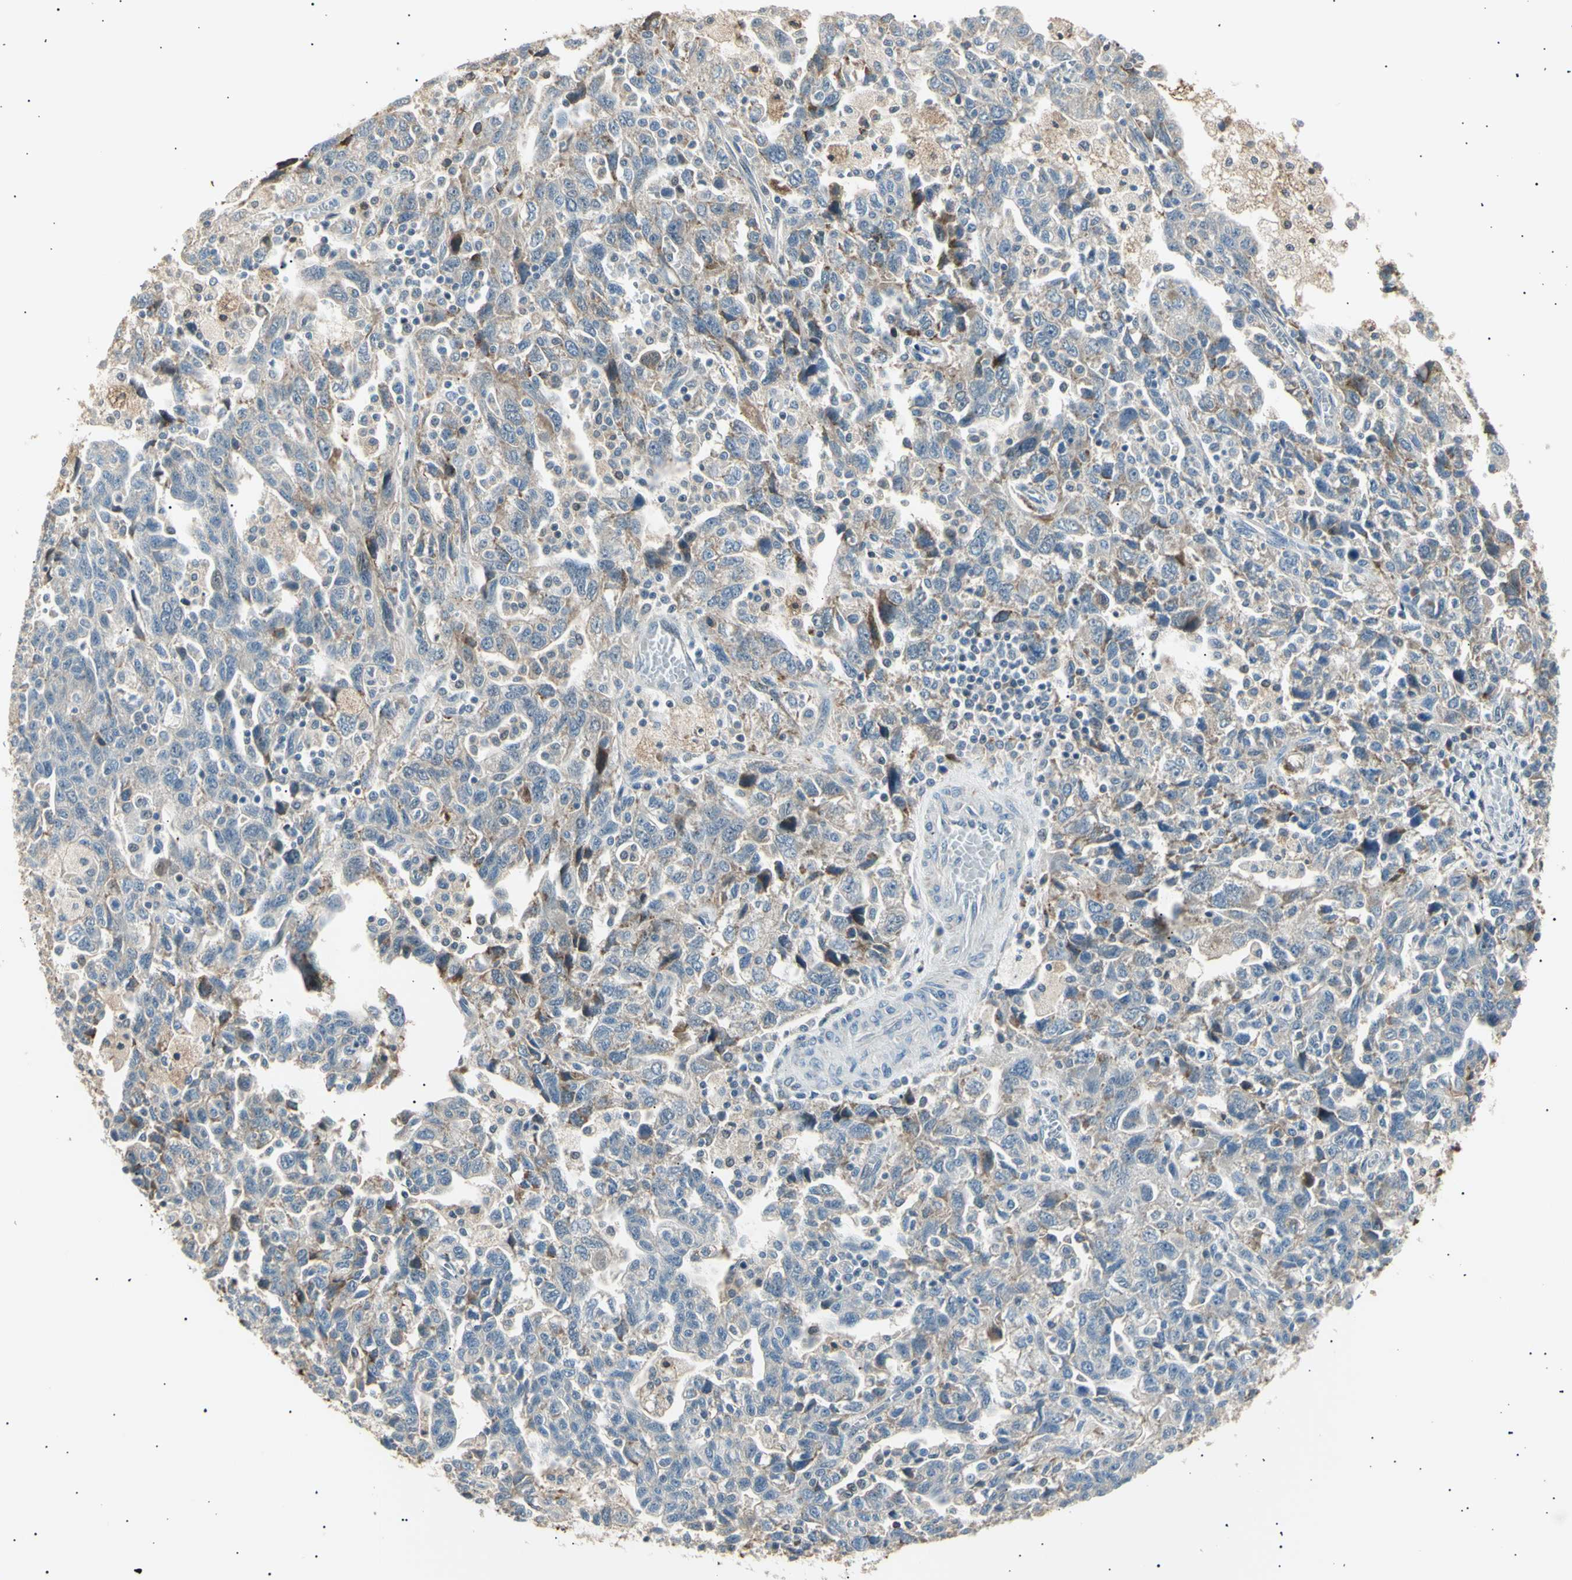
{"staining": {"intensity": "weak", "quantity": "25%-75%", "location": "cytoplasmic/membranous"}, "tissue": "ovarian cancer", "cell_type": "Tumor cells", "image_type": "cancer", "snomed": [{"axis": "morphology", "description": "Carcinoma, NOS"}, {"axis": "morphology", "description": "Cystadenocarcinoma, serous, NOS"}, {"axis": "topography", "description": "Ovary"}], "caption": "DAB immunohistochemical staining of human carcinoma (ovarian) reveals weak cytoplasmic/membranous protein expression in approximately 25%-75% of tumor cells.", "gene": "LHPP", "patient": {"sex": "female", "age": 69}}